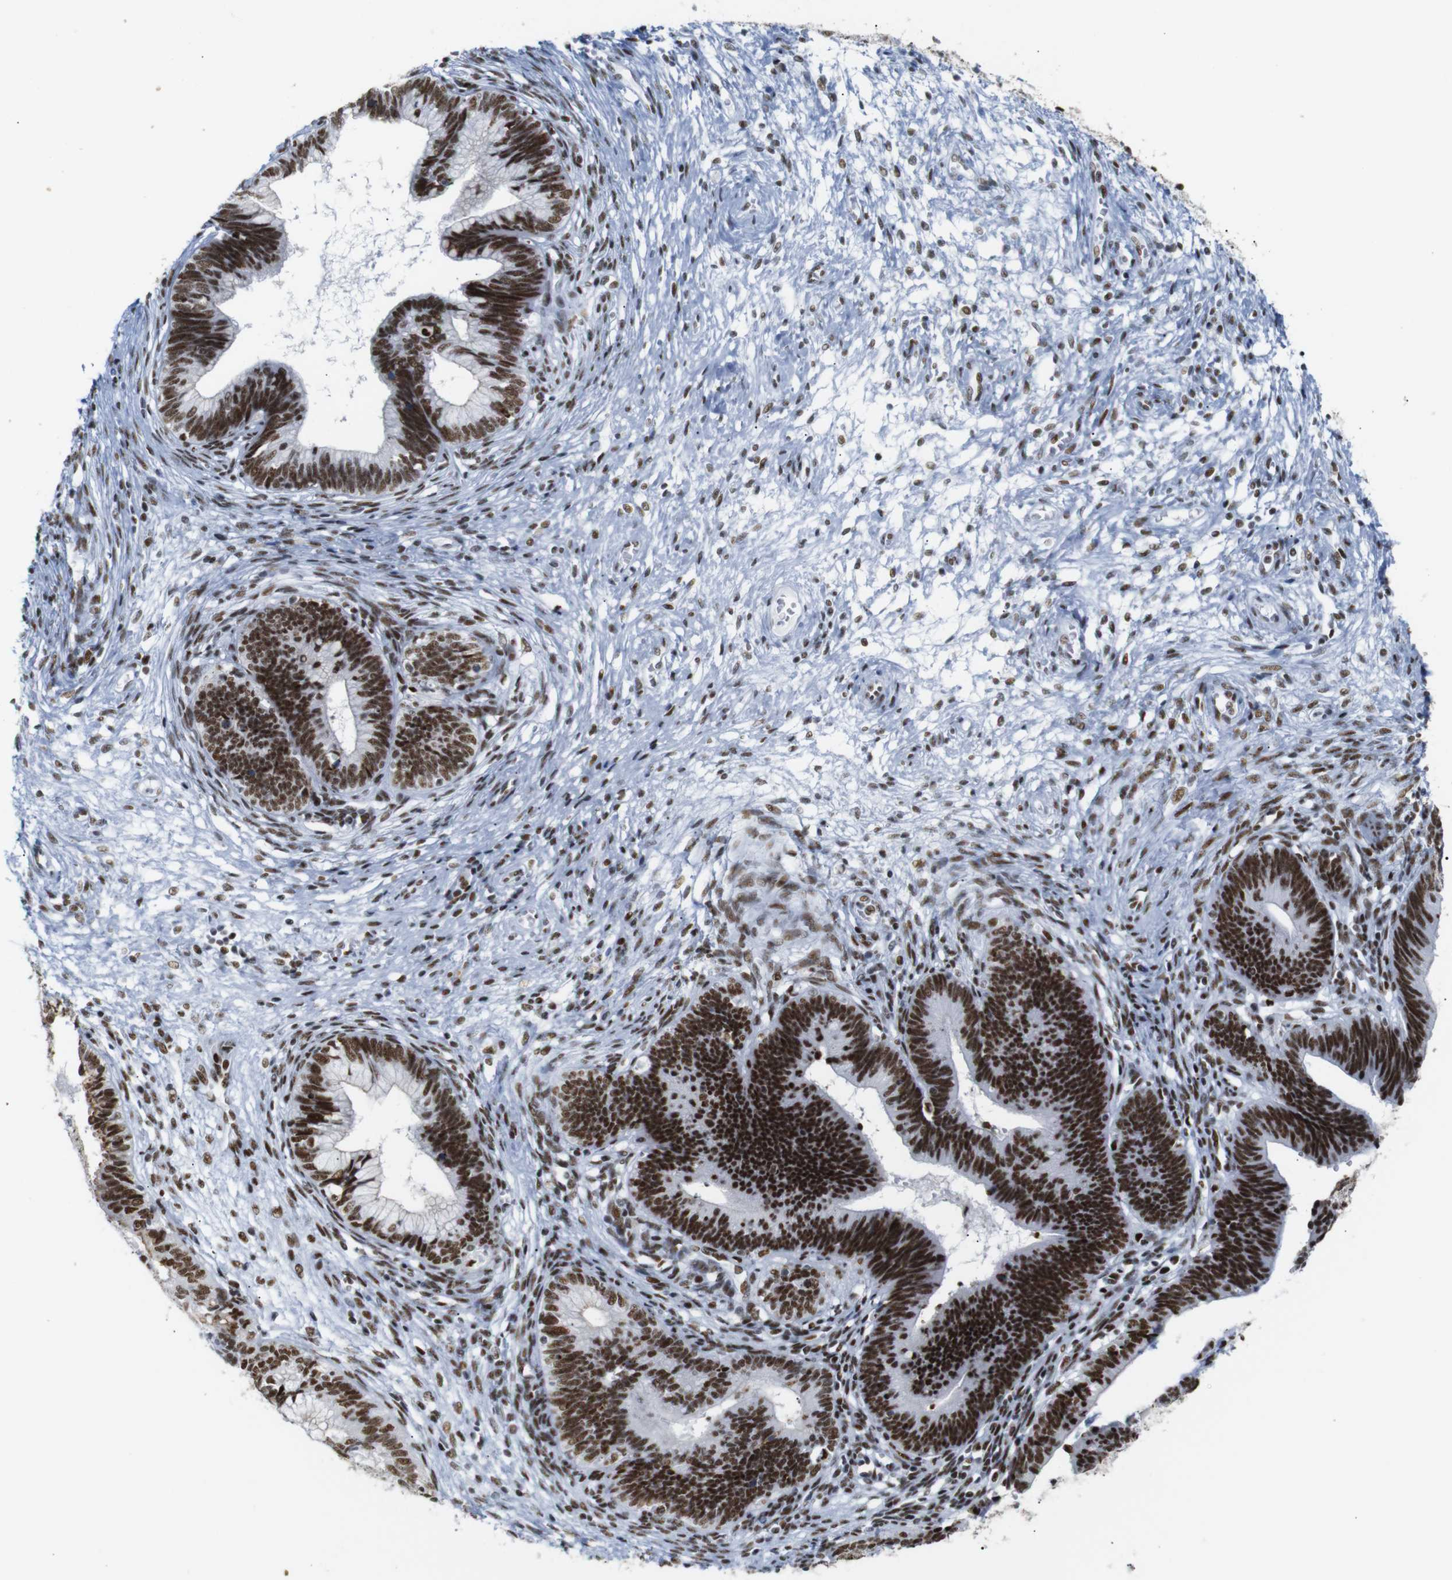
{"staining": {"intensity": "strong", "quantity": ">75%", "location": "cytoplasmic/membranous,nuclear"}, "tissue": "cervical cancer", "cell_type": "Tumor cells", "image_type": "cancer", "snomed": [{"axis": "morphology", "description": "Adenocarcinoma, NOS"}, {"axis": "topography", "description": "Cervix"}], "caption": "Human cervical cancer (adenocarcinoma) stained with a protein marker exhibits strong staining in tumor cells.", "gene": "TRA2B", "patient": {"sex": "female", "age": 44}}